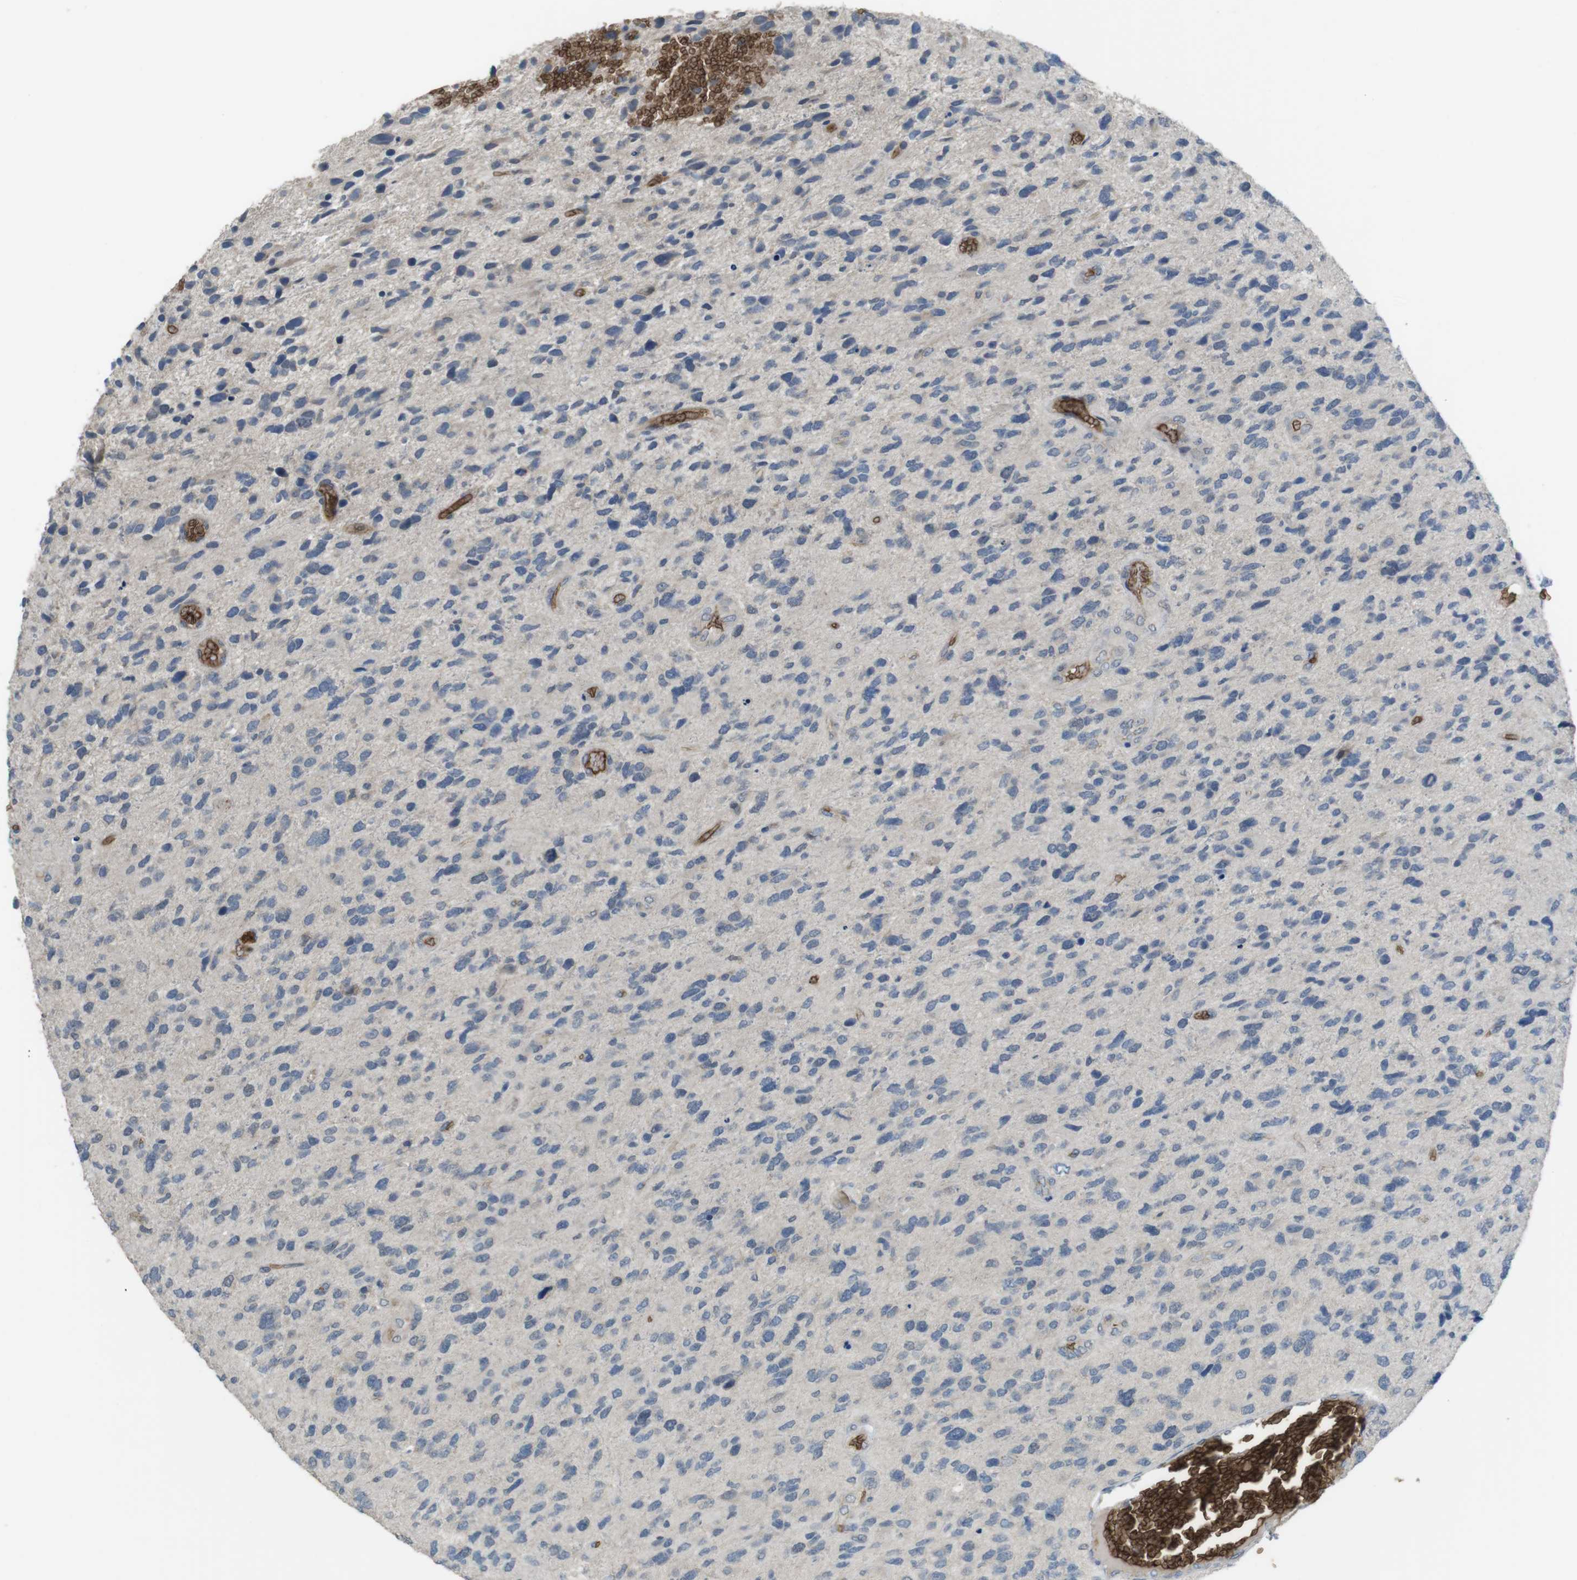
{"staining": {"intensity": "negative", "quantity": "none", "location": "none"}, "tissue": "glioma", "cell_type": "Tumor cells", "image_type": "cancer", "snomed": [{"axis": "morphology", "description": "Glioma, malignant, High grade"}, {"axis": "topography", "description": "Brain"}], "caption": "Image shows no protein positivity in tumor cells of malignant glioma (high-grade) tissue.", "gene": "GYPA", "patient": {"sex": "female", "age": 58}}